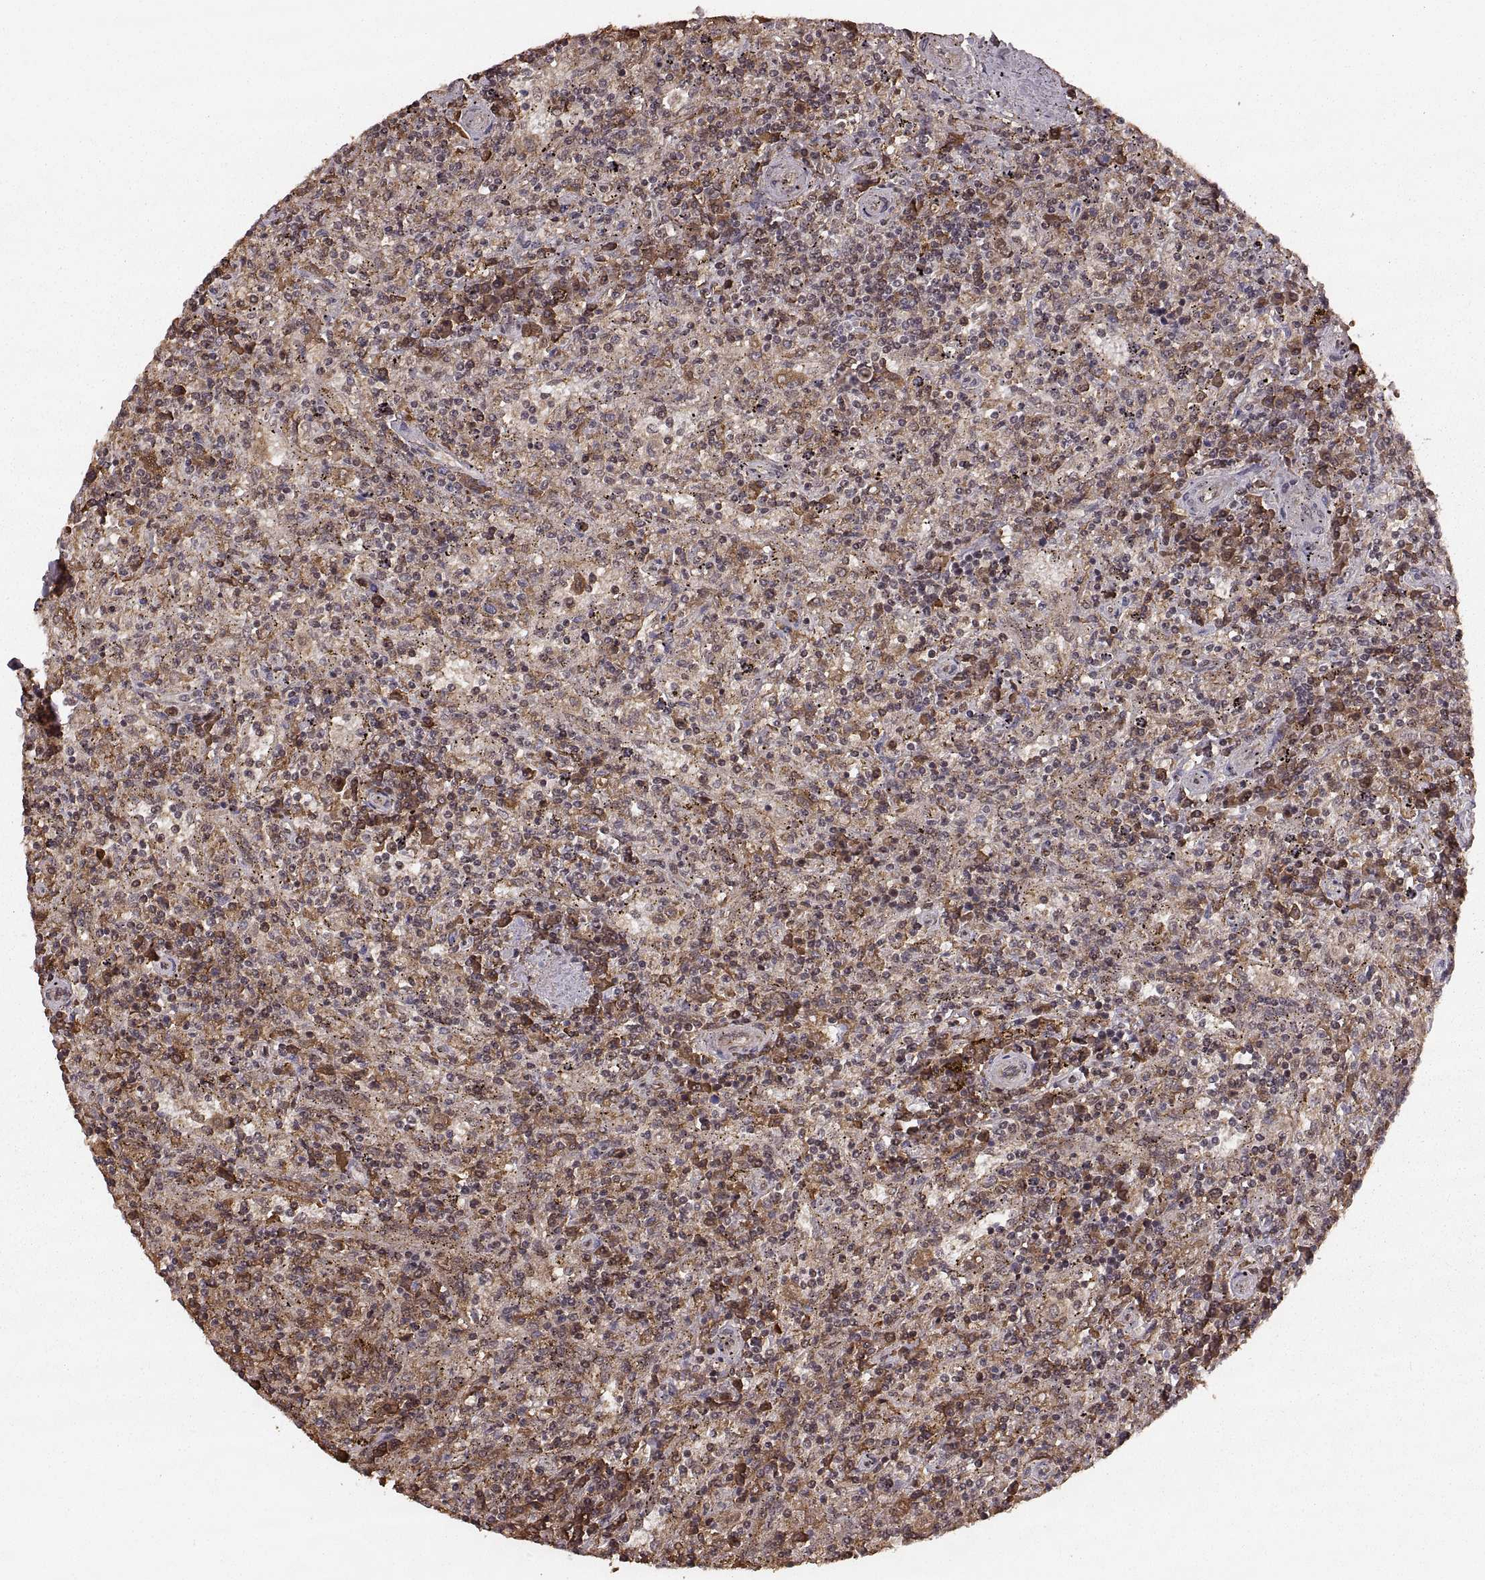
{"staining": {"intensity": "weak", "quantity": ">75%", "location": "cytoplasmic/membranous"}, "tissue": "lymphoma", "cell_type": "Tumor cells", "image_type": "cancer", "snomed": [{"axis": "morphology", "description": "Malignant lymphoma, non-Hodgkin's type, Low grade"}, {"axis": "topography", "description": "Spleen"}], "caption": "Immunohistochemical staining of human lymphoma reveals low levels of weak cytoplasmic/membranous protein positivity in approximately >75% of tumor cells.", "gene": "RFT1", "patient": {"sex": "male", "age": 62}}